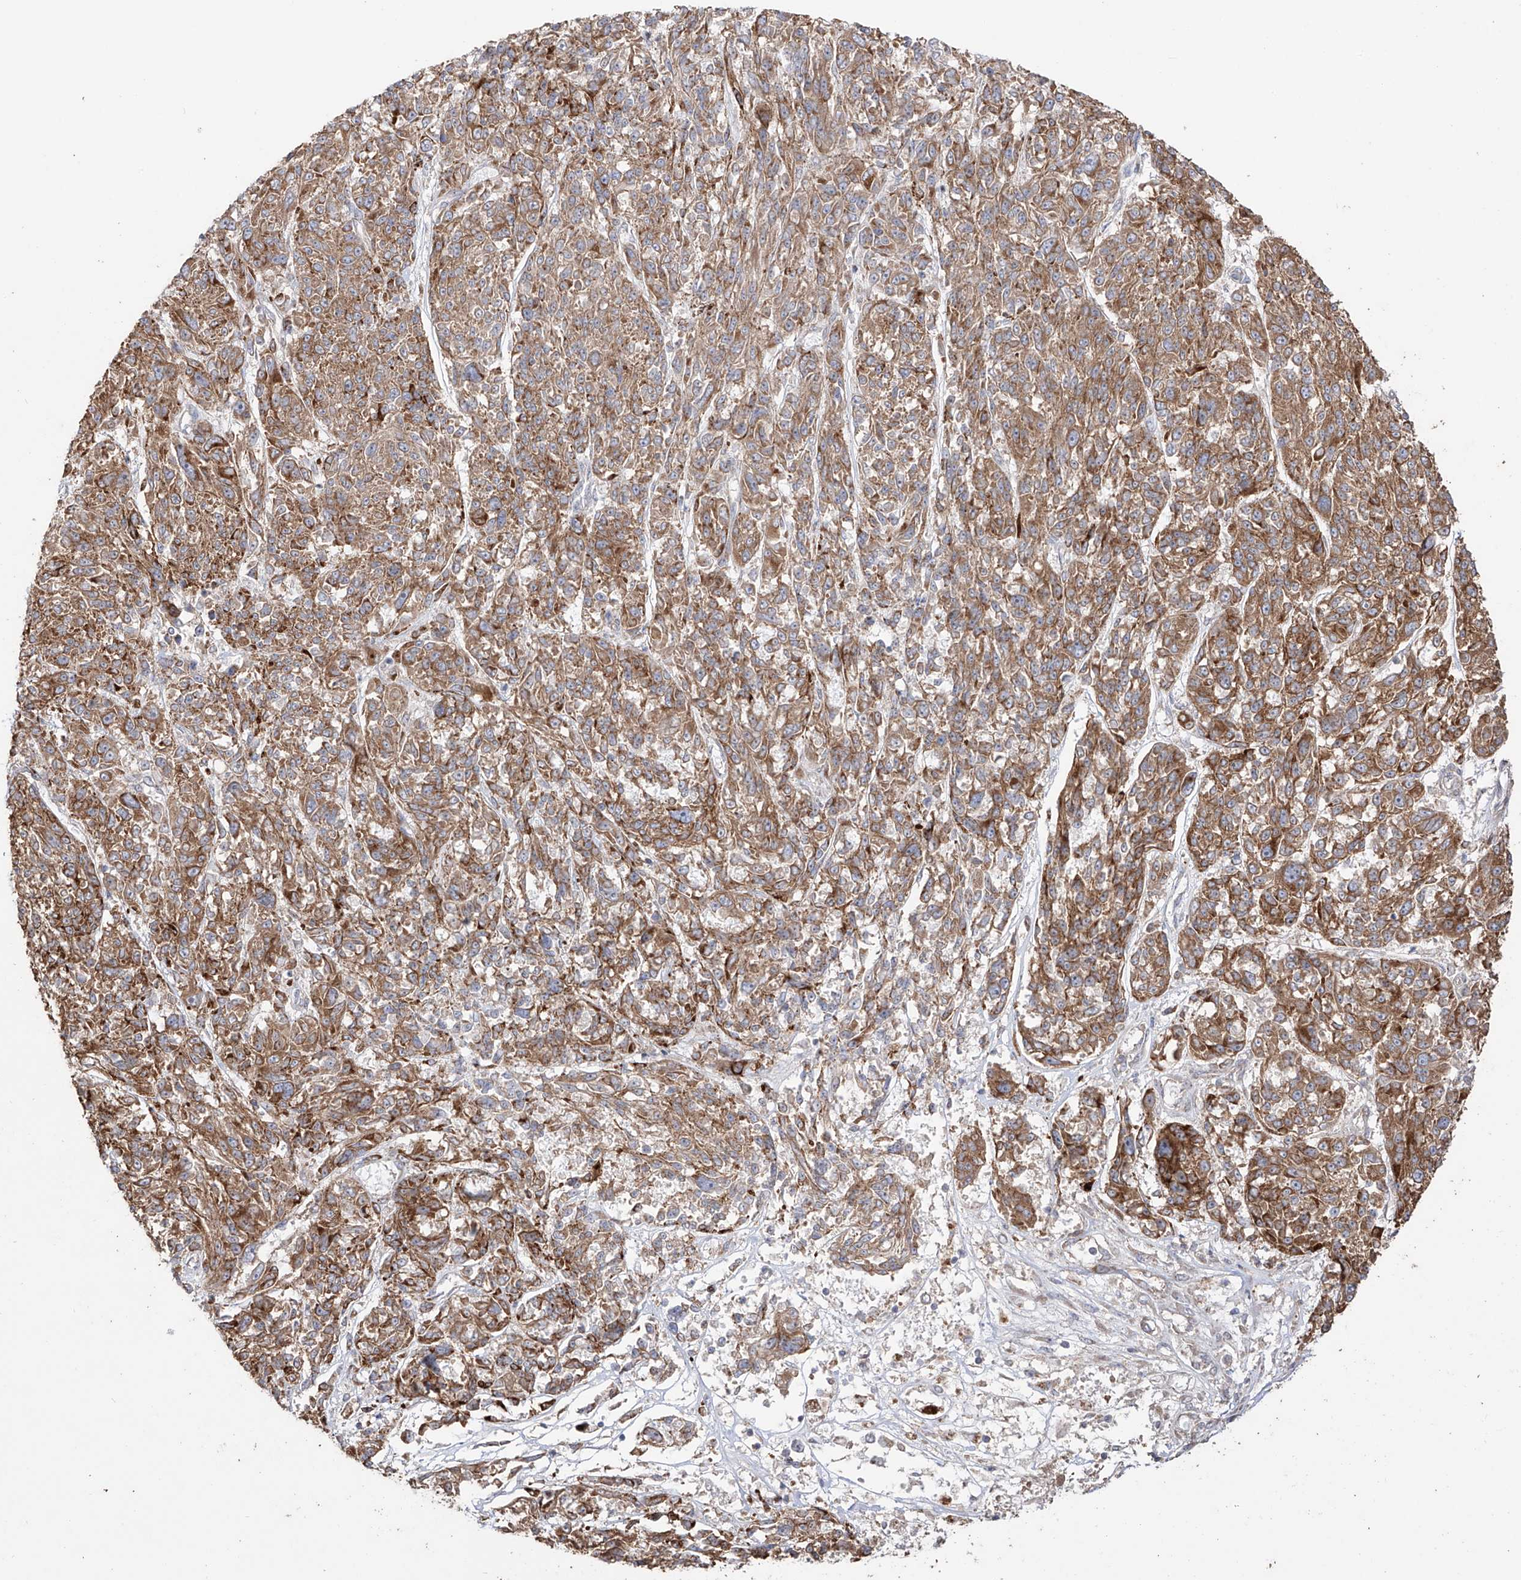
{"staining": {"intensity": "moderate", "quantity": ">75%", "location": "cytoplasmic/membranous"}, "tissue": "melanoma", "cell_type": "Tumor cells", "image_type": "cancer", "snomed": [{"axis": "morphology", "description": "Malignant melanoma, NOS"}, {"axis": "topography", "description": "Skin"}], "caption": "Immunohistochemistry staining of malignant melanoma, which displays medium levels of moderate cytoplasmic/membranous expression in approximately >75% of tumor cells indicating moderate cytoplasmic/membranous protein positivity. The staining was performed using DAB (brown) for protein detection and nuclei were counterstained in hematoxylin (blue).", "gene": "YKT6", "patient": {"sex": "male", "age": 53}}